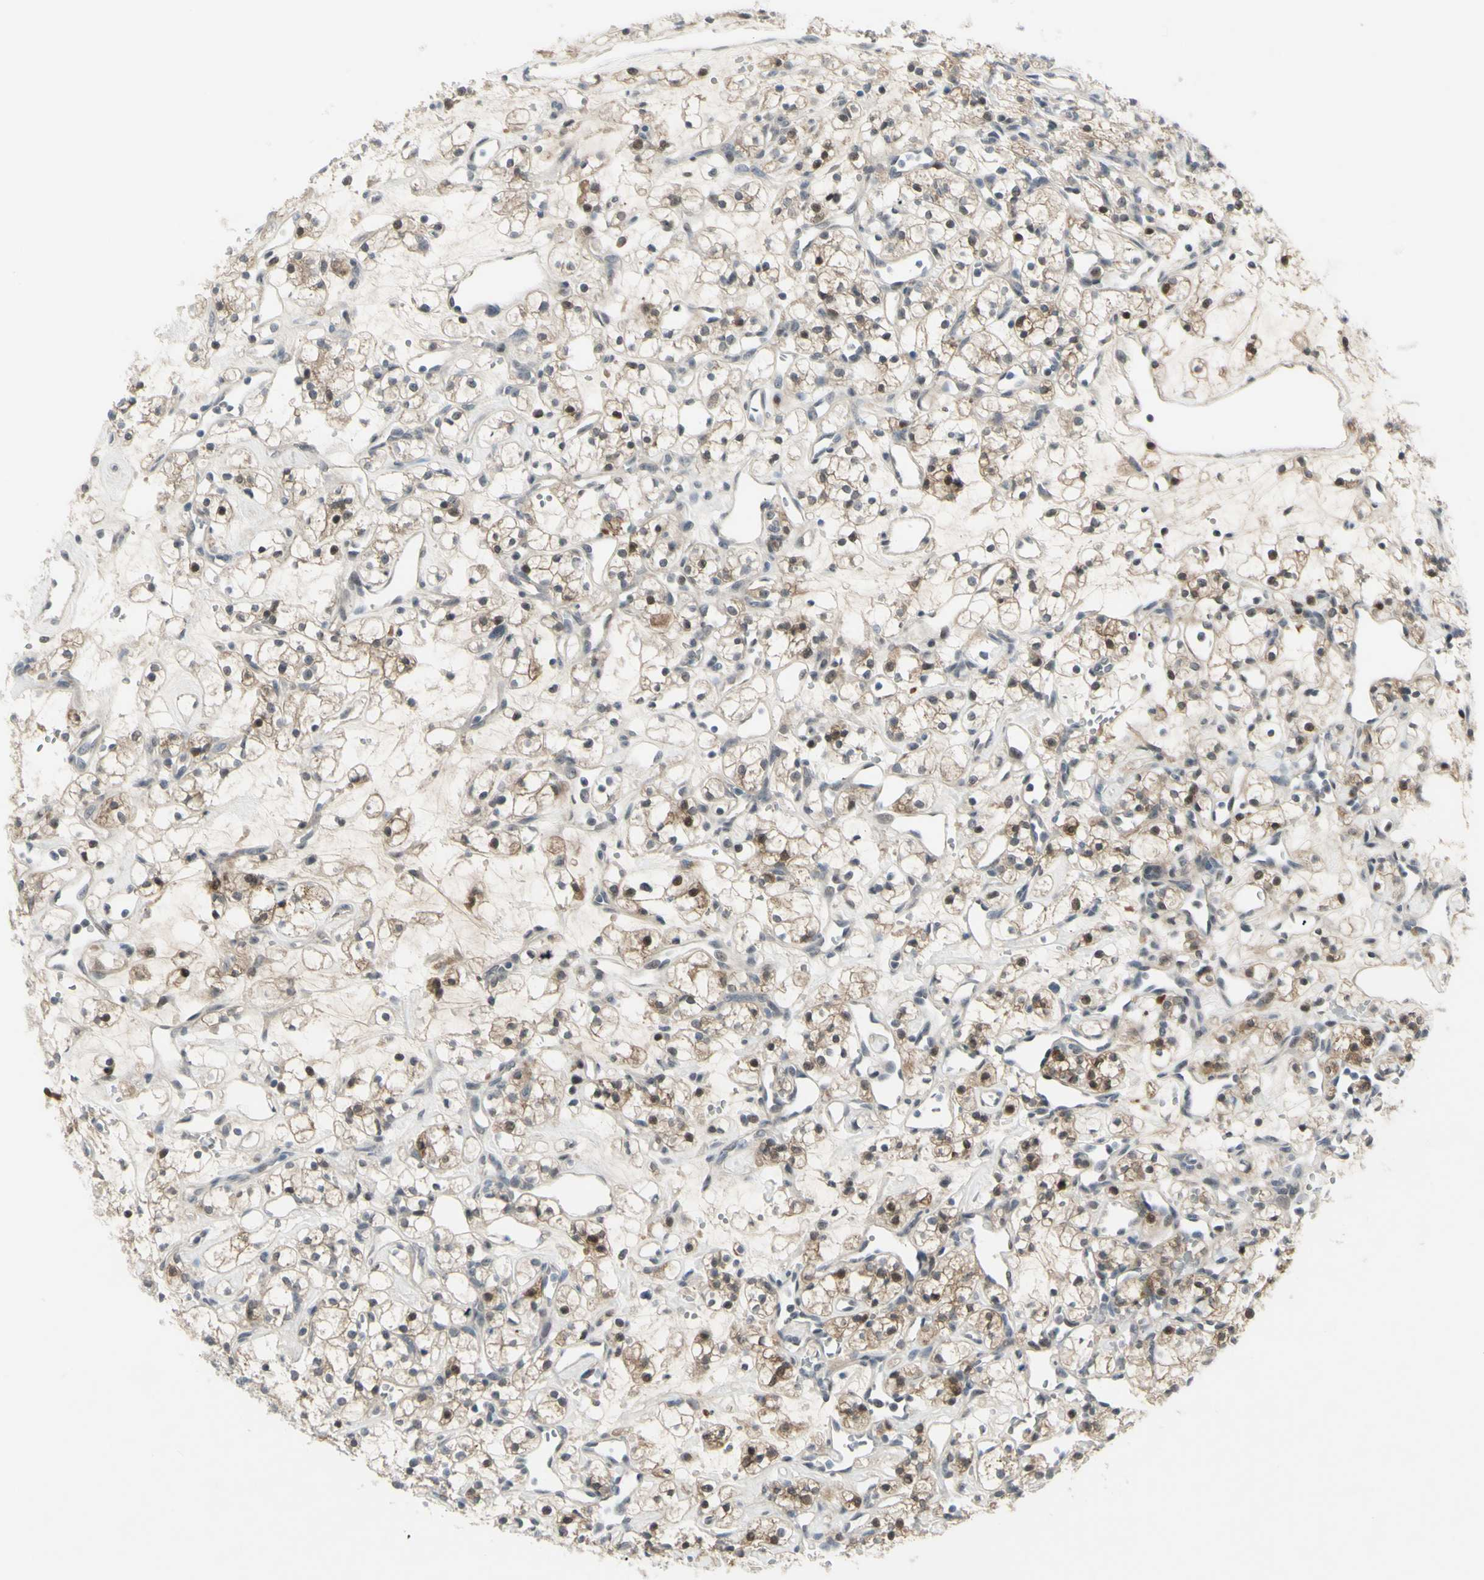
{"staining": {"intensity": "moderate", "quantity": "25%-75%", "location": "cytoplasmic/membranous"}, "tissue": "renal cancer", "cell_type": "Tumor cells", "image_type": "cancer", "snomed": [{"axis": "morphology", "description": "Adenocarcinoma, NOS"}, {"axis": "topography", "description": "Kidney"}], "caption": "Renal cancer (adenocarcinoma) stained with a brown dye demonstrates moderate cytoplasmic/membranous positive expression in approximately 25%-75% of tumor cells.", "gene": "ETNK1", "patient": {"sex": "female", "age": 60}}